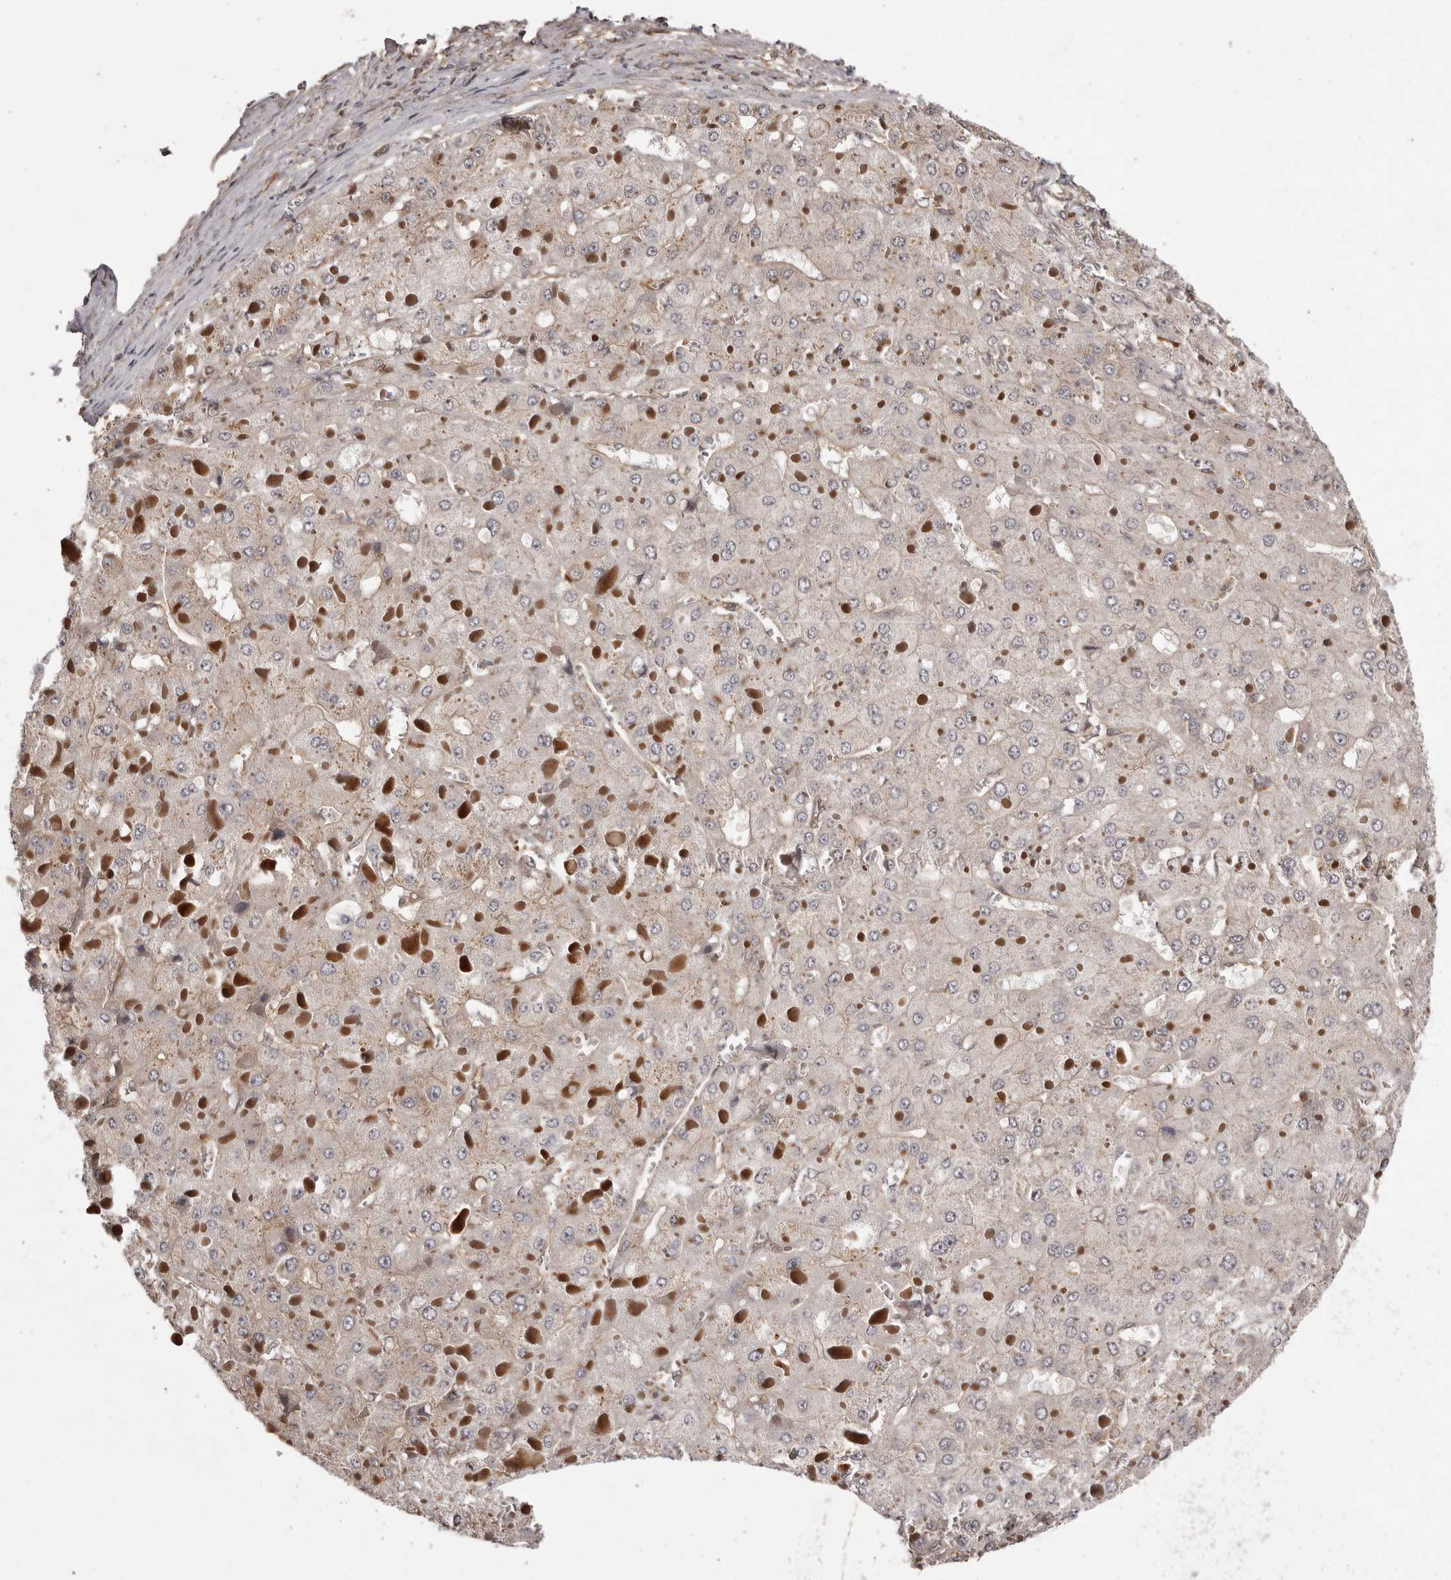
{"staining": {"intensity": "weak", "quantity": "<25%", "location": "cytoplasmic/membranous"}, "tissue": "liver cancer", "cell_type": "Tumor cells", "image_type": "cancer", "snomed": [{"axis": "morphology", "description": "Carcinoma, Hepatocellular, NOS"}, {"axis": "topography", "description": "Liver"}], "caption": "Human liver cancer (hepatocellular carcinoma) stained for a protein using immunohistochemistry displays no positivity in tumor cells.", "gene": "NFKBIA", "patient": {"sex": "female", "age": 73}}